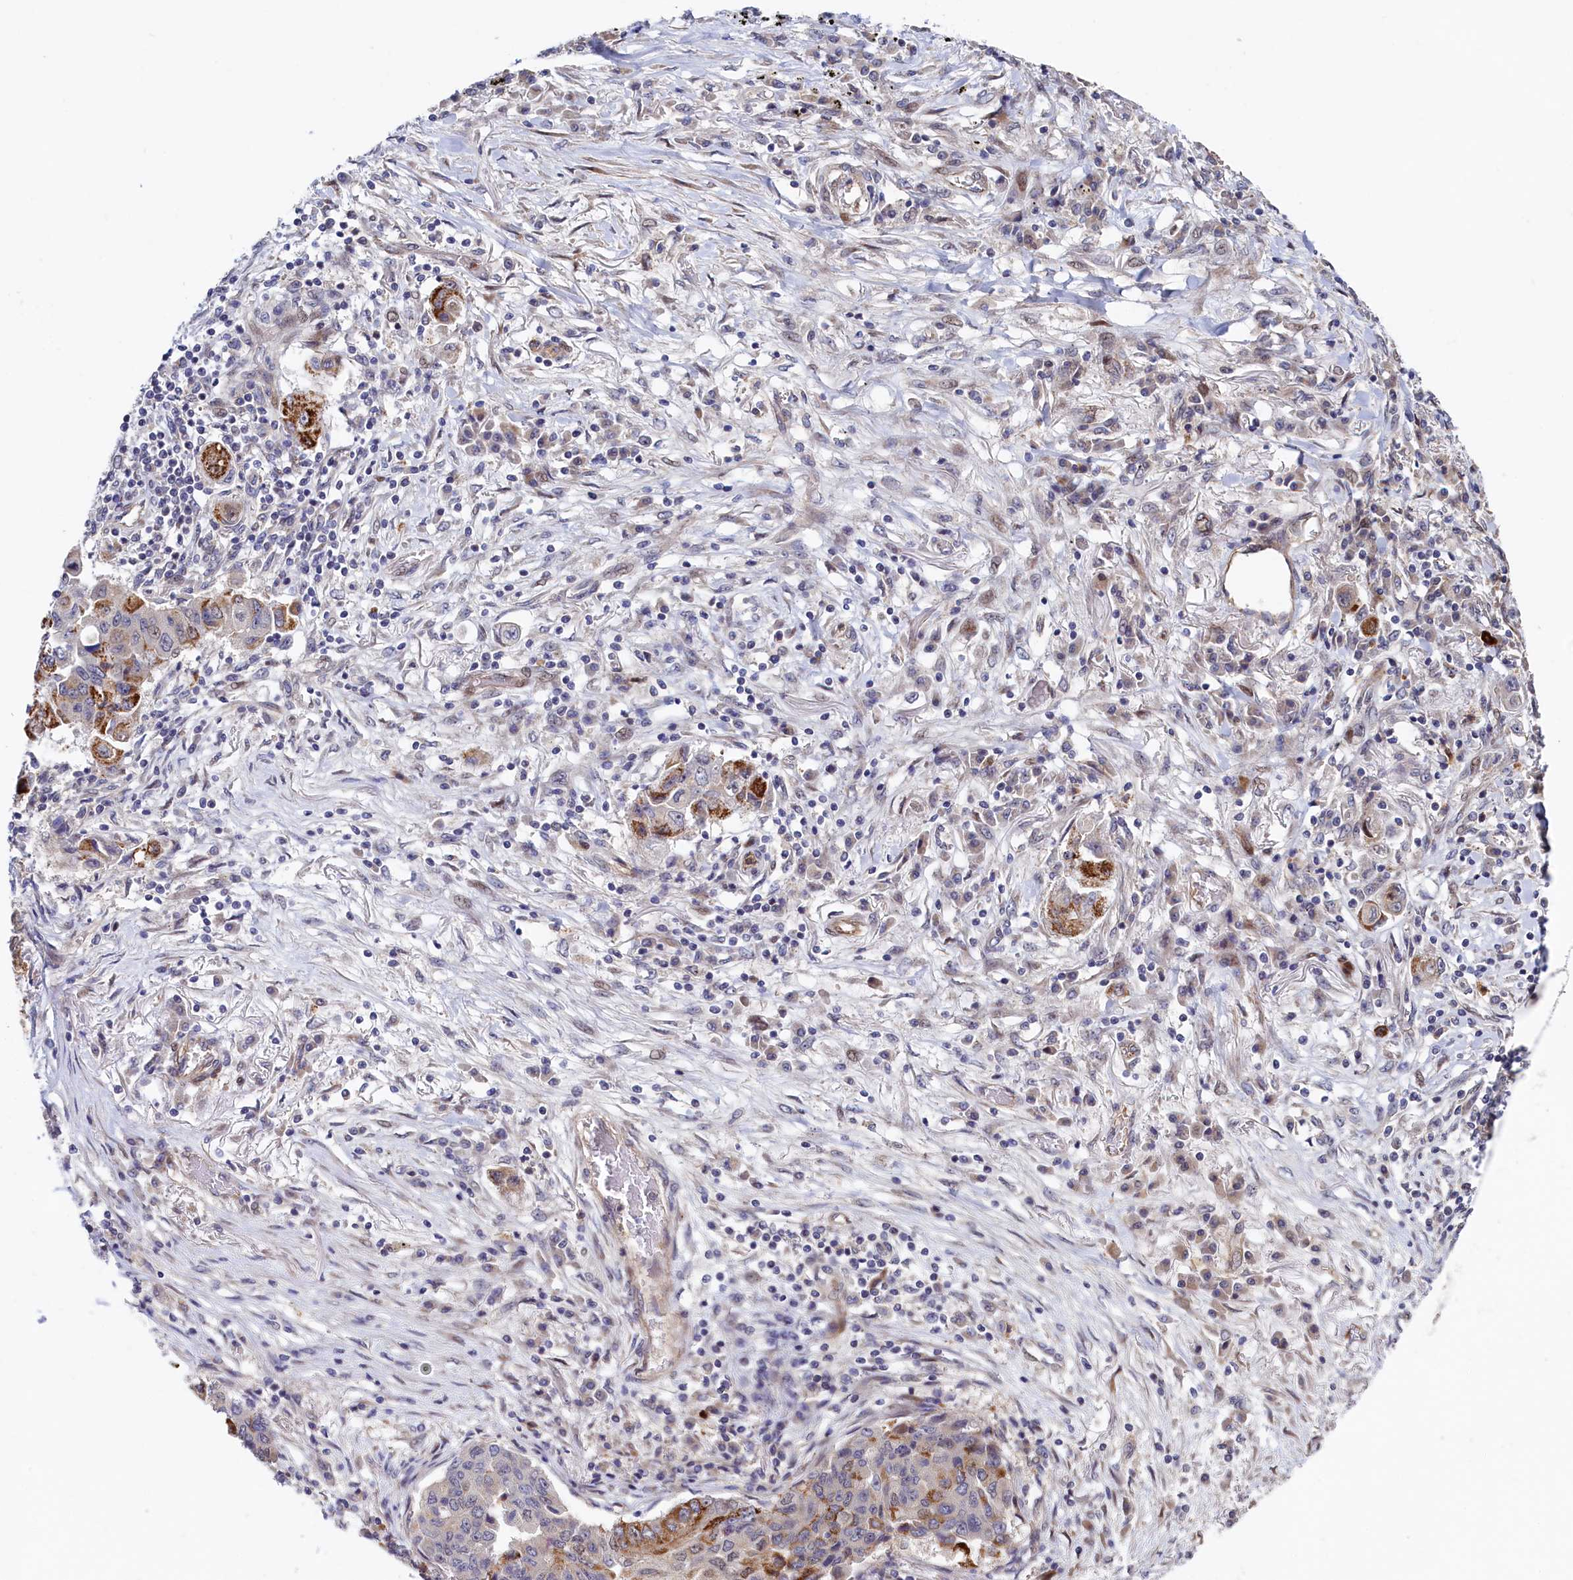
{"staining": {"intensity": "moderate", "quantity": "25%-75%", "location": "cytoplasmic/membranous"}, "tissue": "lung cancer", "cell_type": "Tumor cells", "image_type": "cancer", "snomed": [{"axis": "morphology", "description": "Squamous cell carcinoma, NOS"}, {"axis": "topography", "description": "Lung"}], "caption": "A photomicrograph of human lung cancer stained for a protein exhibits moderate cytoplasmic/membranous brown staining in tumor cells.", "gene": "PIK3C3", "patient": {"sex": "male", "age": 74}}